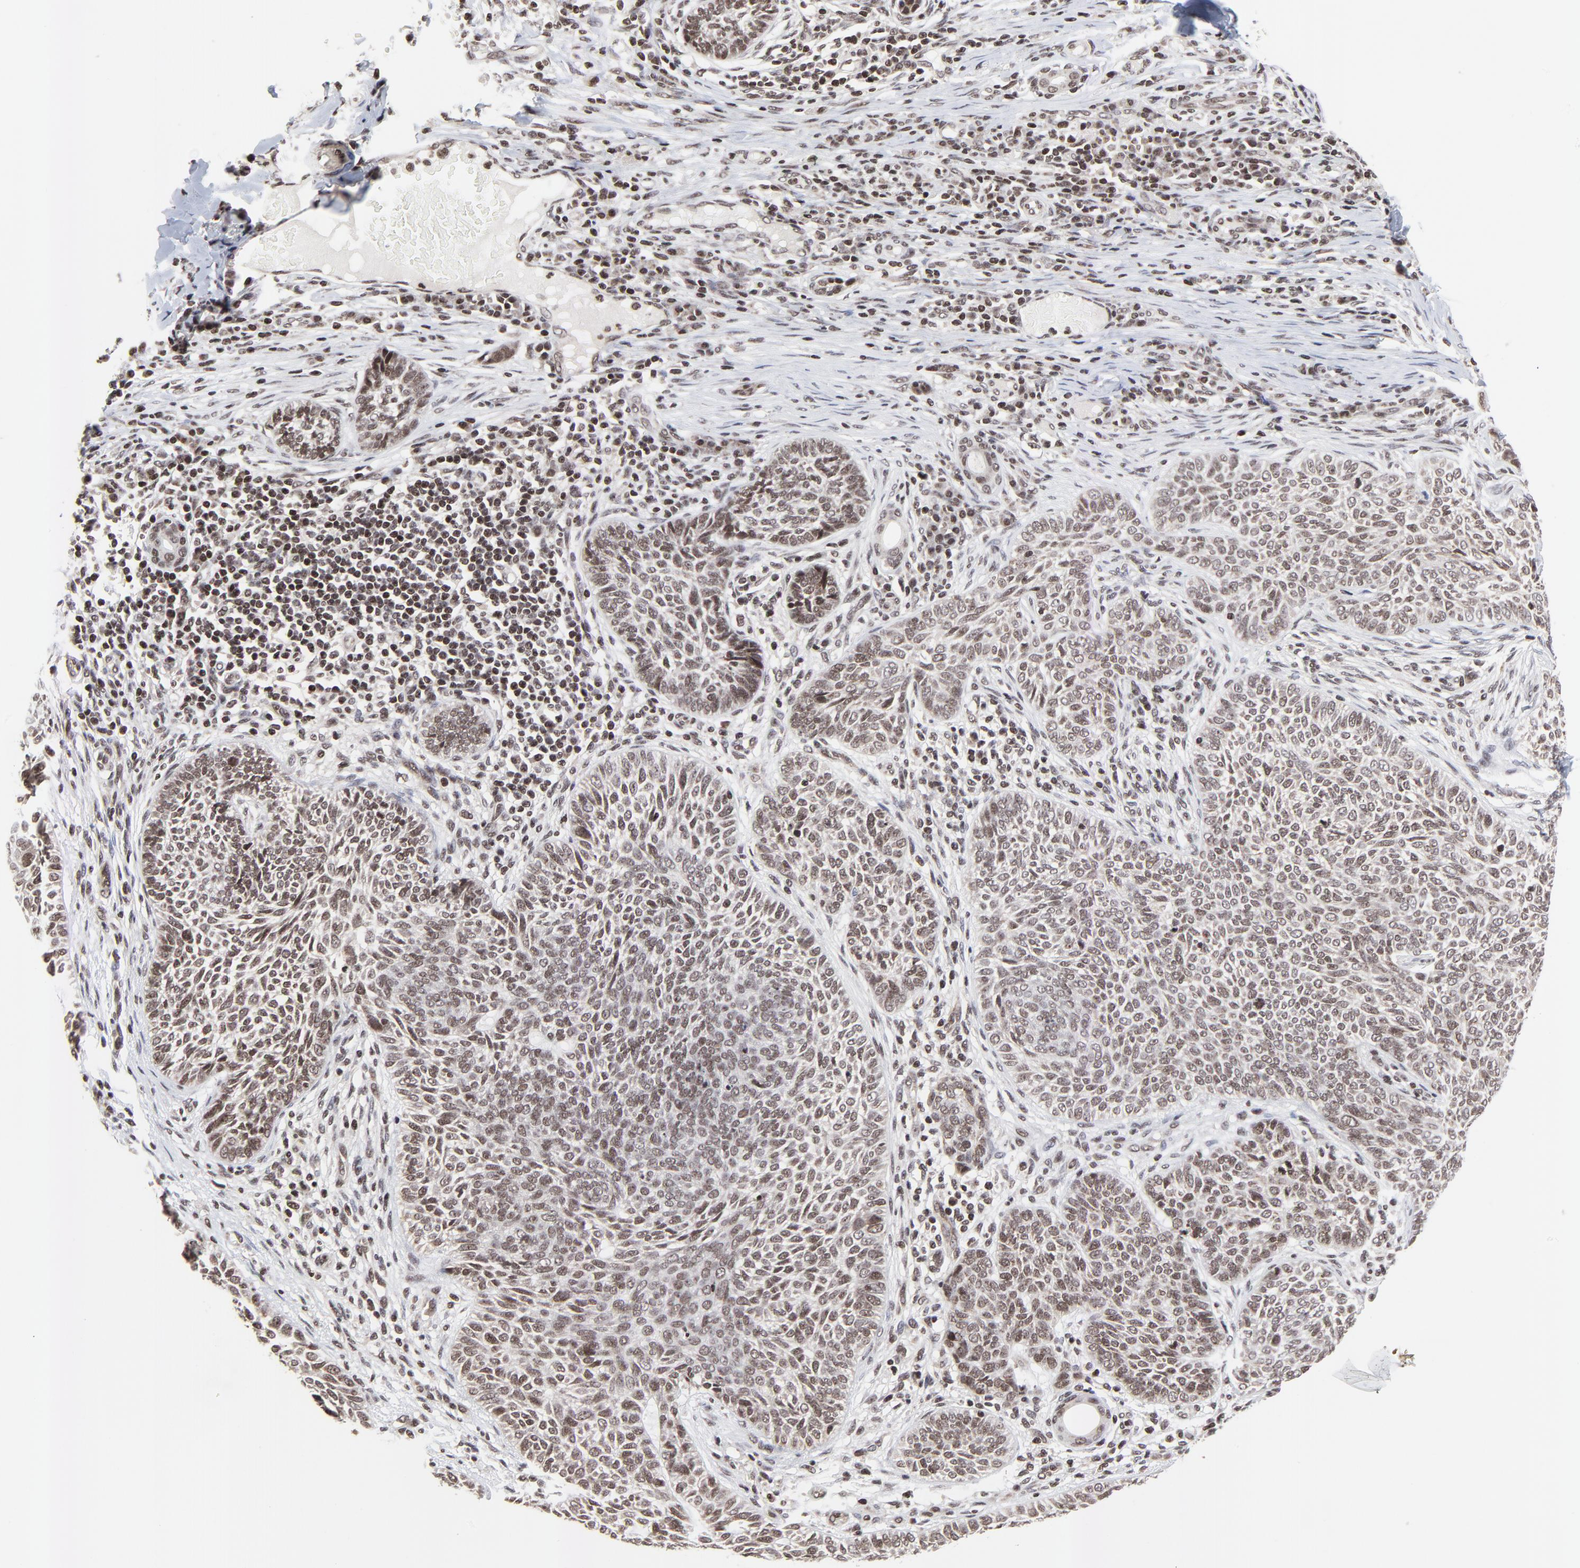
{"staining": {"intensity": "moderate", "quantity": ">75%", "location": "nuclear"}, "tissue": "skin cancer", "cell_type": "Tumor cells", "image_type": "cancer", "snomed": [{"axis": "morphology", "description": "Basal cell carcinoma"}, {"axis": "topography", "description": "Skin"}], "caption": "A micrograph of human skin cancer stained for a protein shows moderate nuclear brown staining in tumor cells. (Stains: DAB in brown, nuclei in blue, Microscopy: brightfield microscopy at high magnification).", "gene": "ZNF777", "patient": {"sex": "male", "age": 87}}